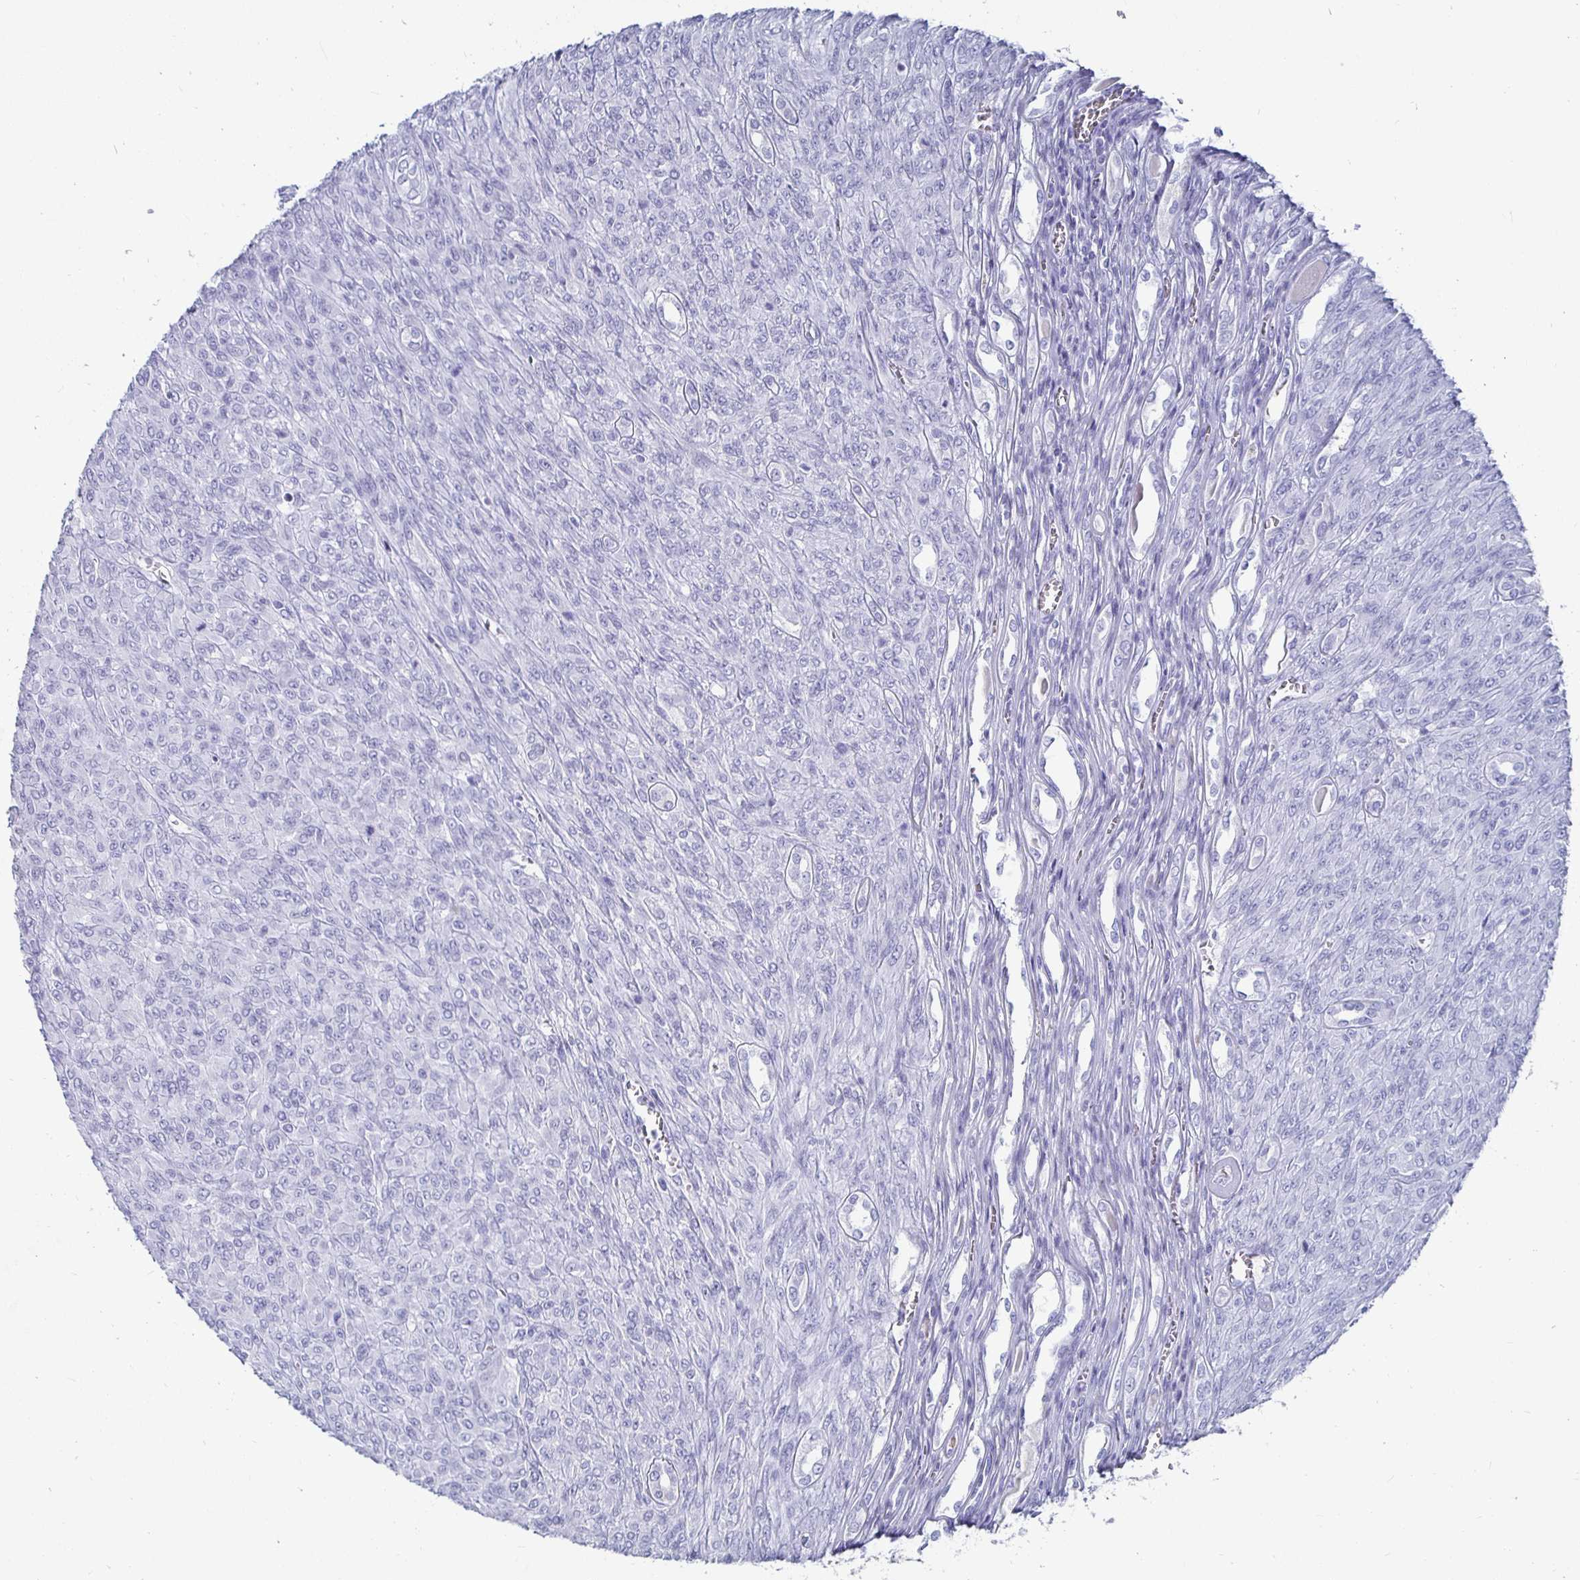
{"staining": {"intensity": "negative", "quantity": "none", "location": "none"}, "tissue": "renal cancer", "cell_type": "Tumor cells", "image_type": "cancer", "snomed": [{"axis": "morphology", "description": "Adenocarcinoma, NOS"}, {"axis": "topography", "description": "Kidney"}], "caption": "Histopathology image shows no protein staining in tumor cells of adenocarcinoma (renal) tissue.", "gene": "CA9", "patient": {"sex": "male", "age": 58}}